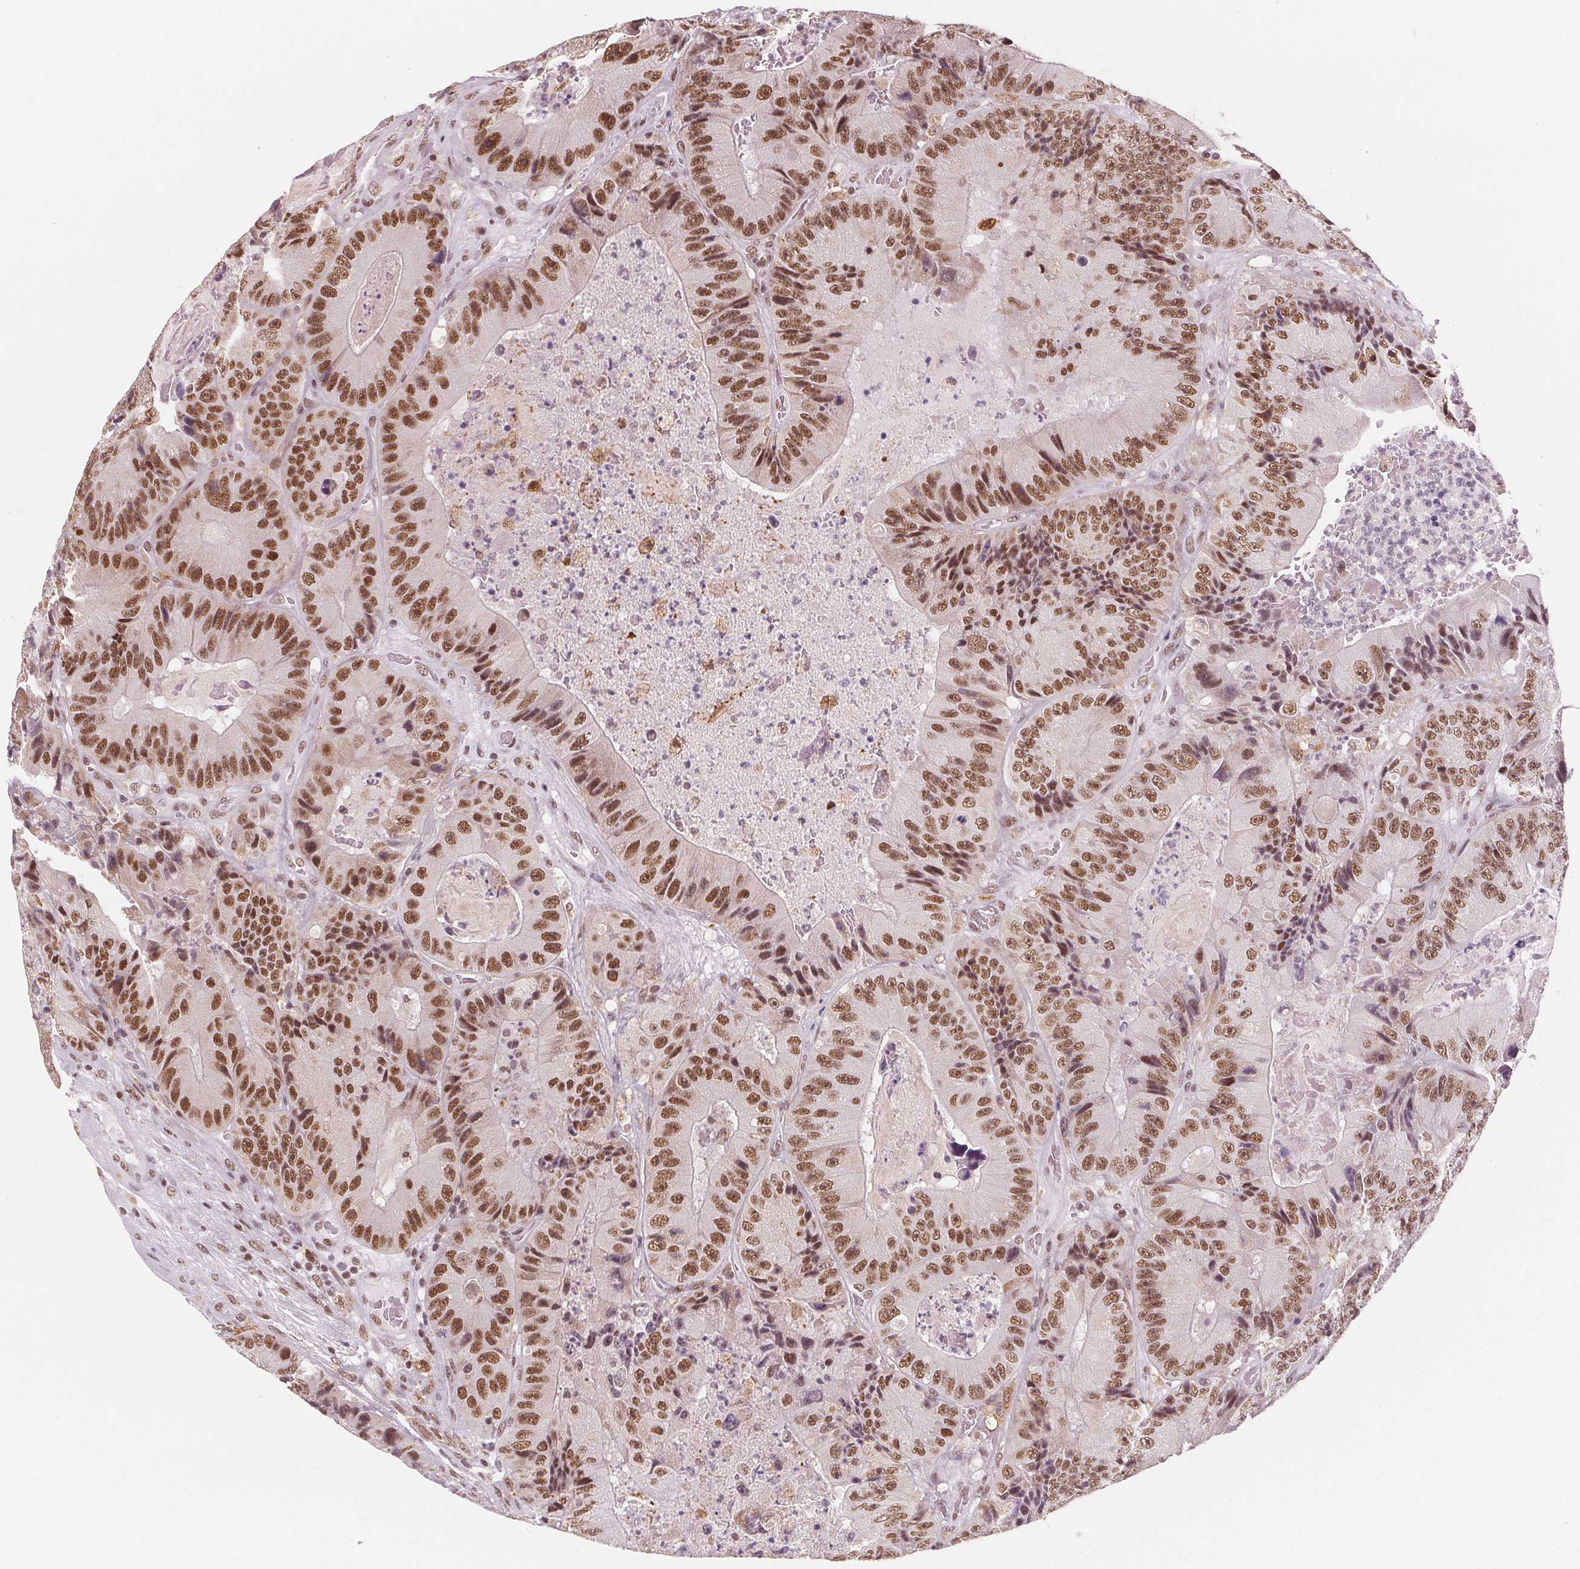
{"staining": {"intensity": "moderate", "quantity": ">75%", "location": "nuclear"}, "tissue": "colorectal cancer", "cell_type": "Tumor cells", "image_type": "cancer", "snomed": [{"axis": "morphology", "description": "Adenocarcinoma, NOS"}, {"axis": "topography", "description": "Colon"}], "caption": "Tumor cells reveal medium levels of moderate nuclear expression in approximately >75% of cells in human colorectal cancer.", "gene": "DPM2", "patient": {"sex": "female", "age": 86}}